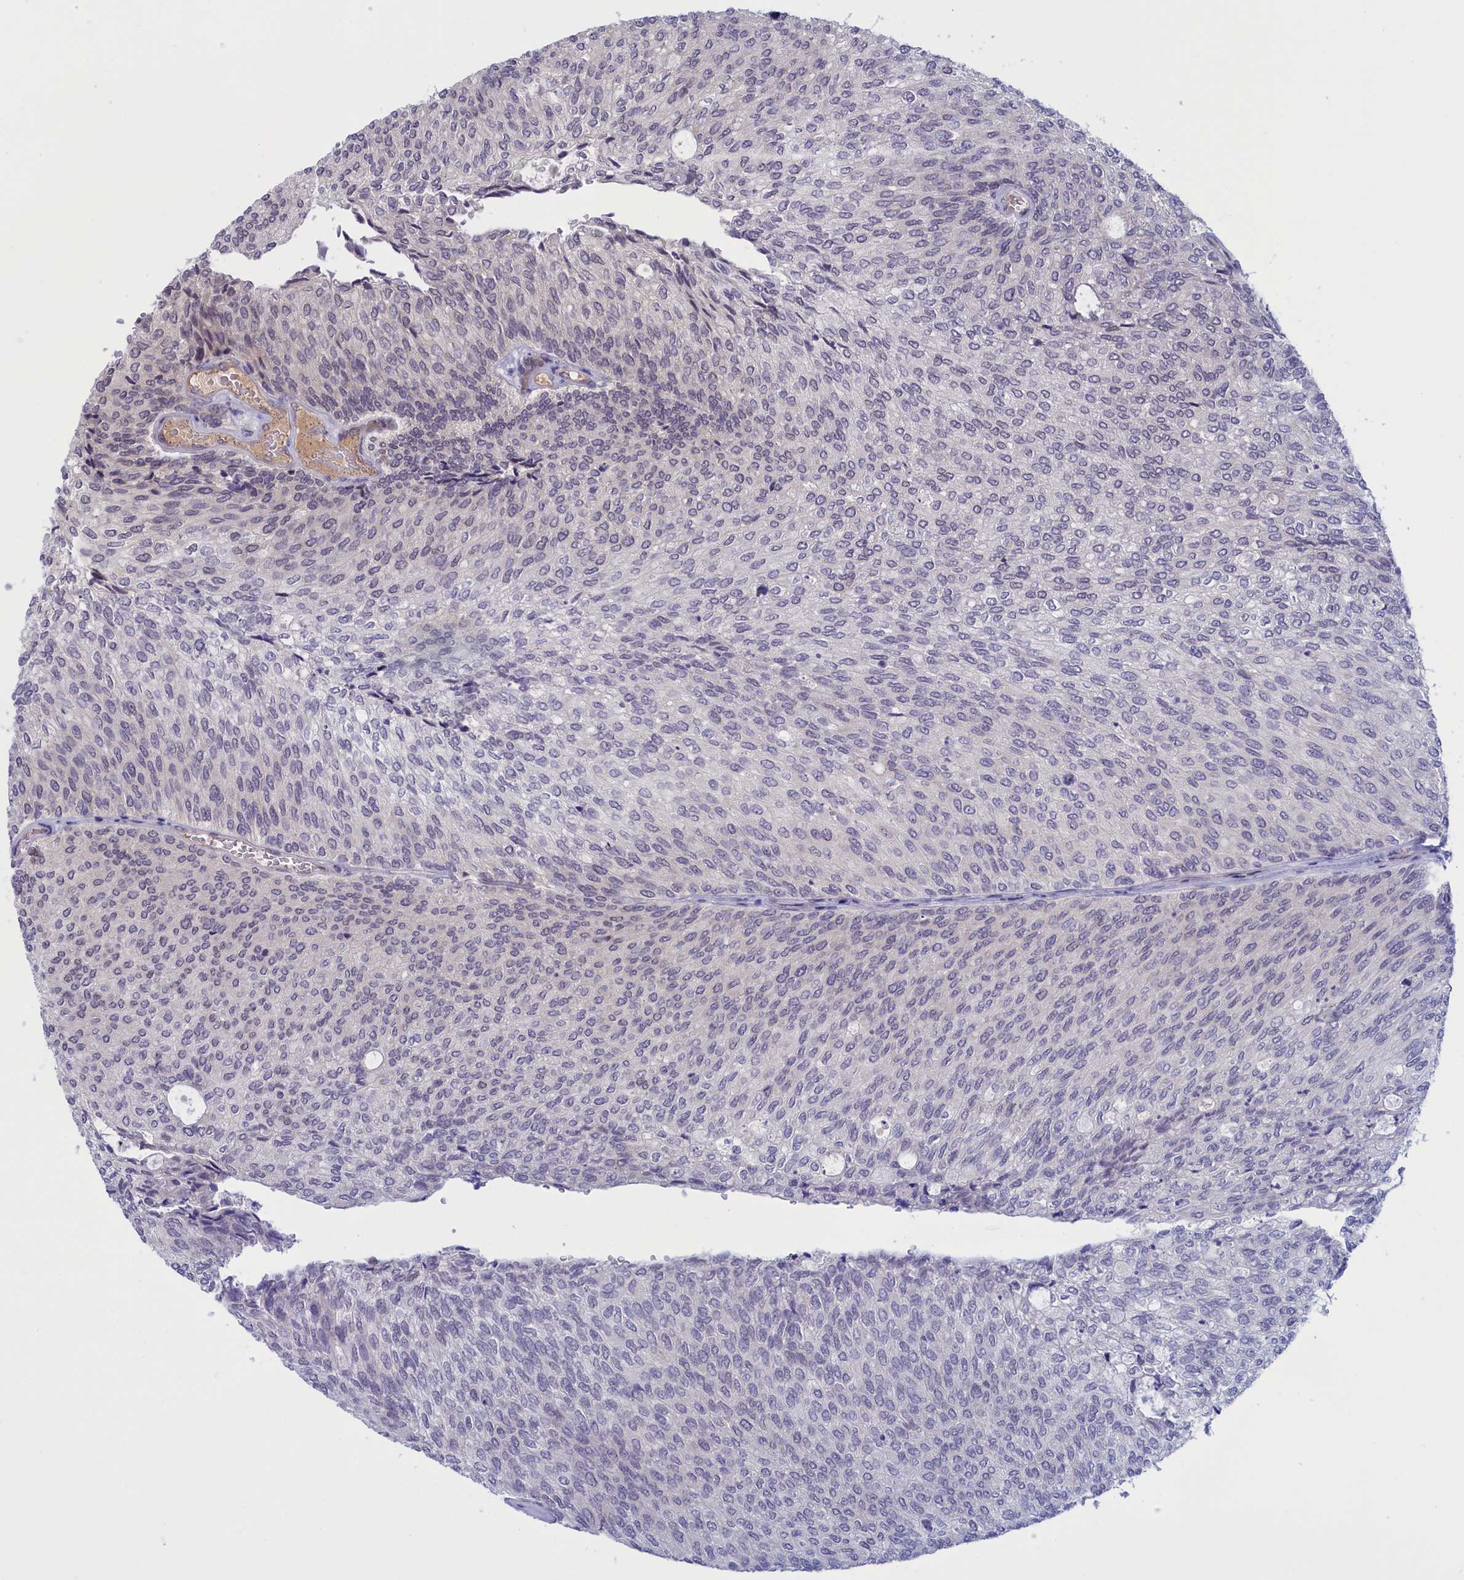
{"staining": {"intensity": "negative", "quantity": "none", "location": "none"}, "tissue": "urothelial cancer", "cell_type": "Tumor cells", "image_type": "cancer", "snomed": [{"axis": "morphology", "description": "Urothelial carcinoma, Low grade"}, {"axis": "topography", "description": "Urinary bladder"}], "caption": "DAB (3,3'-diaminobenzidine) immunohistochemical staining of human urothelial carcinoma (low-grade) reveals no significant positivity in tumor cells.", "gene": "IGFALS", "patient": {"sex": "female", "age": 79}}